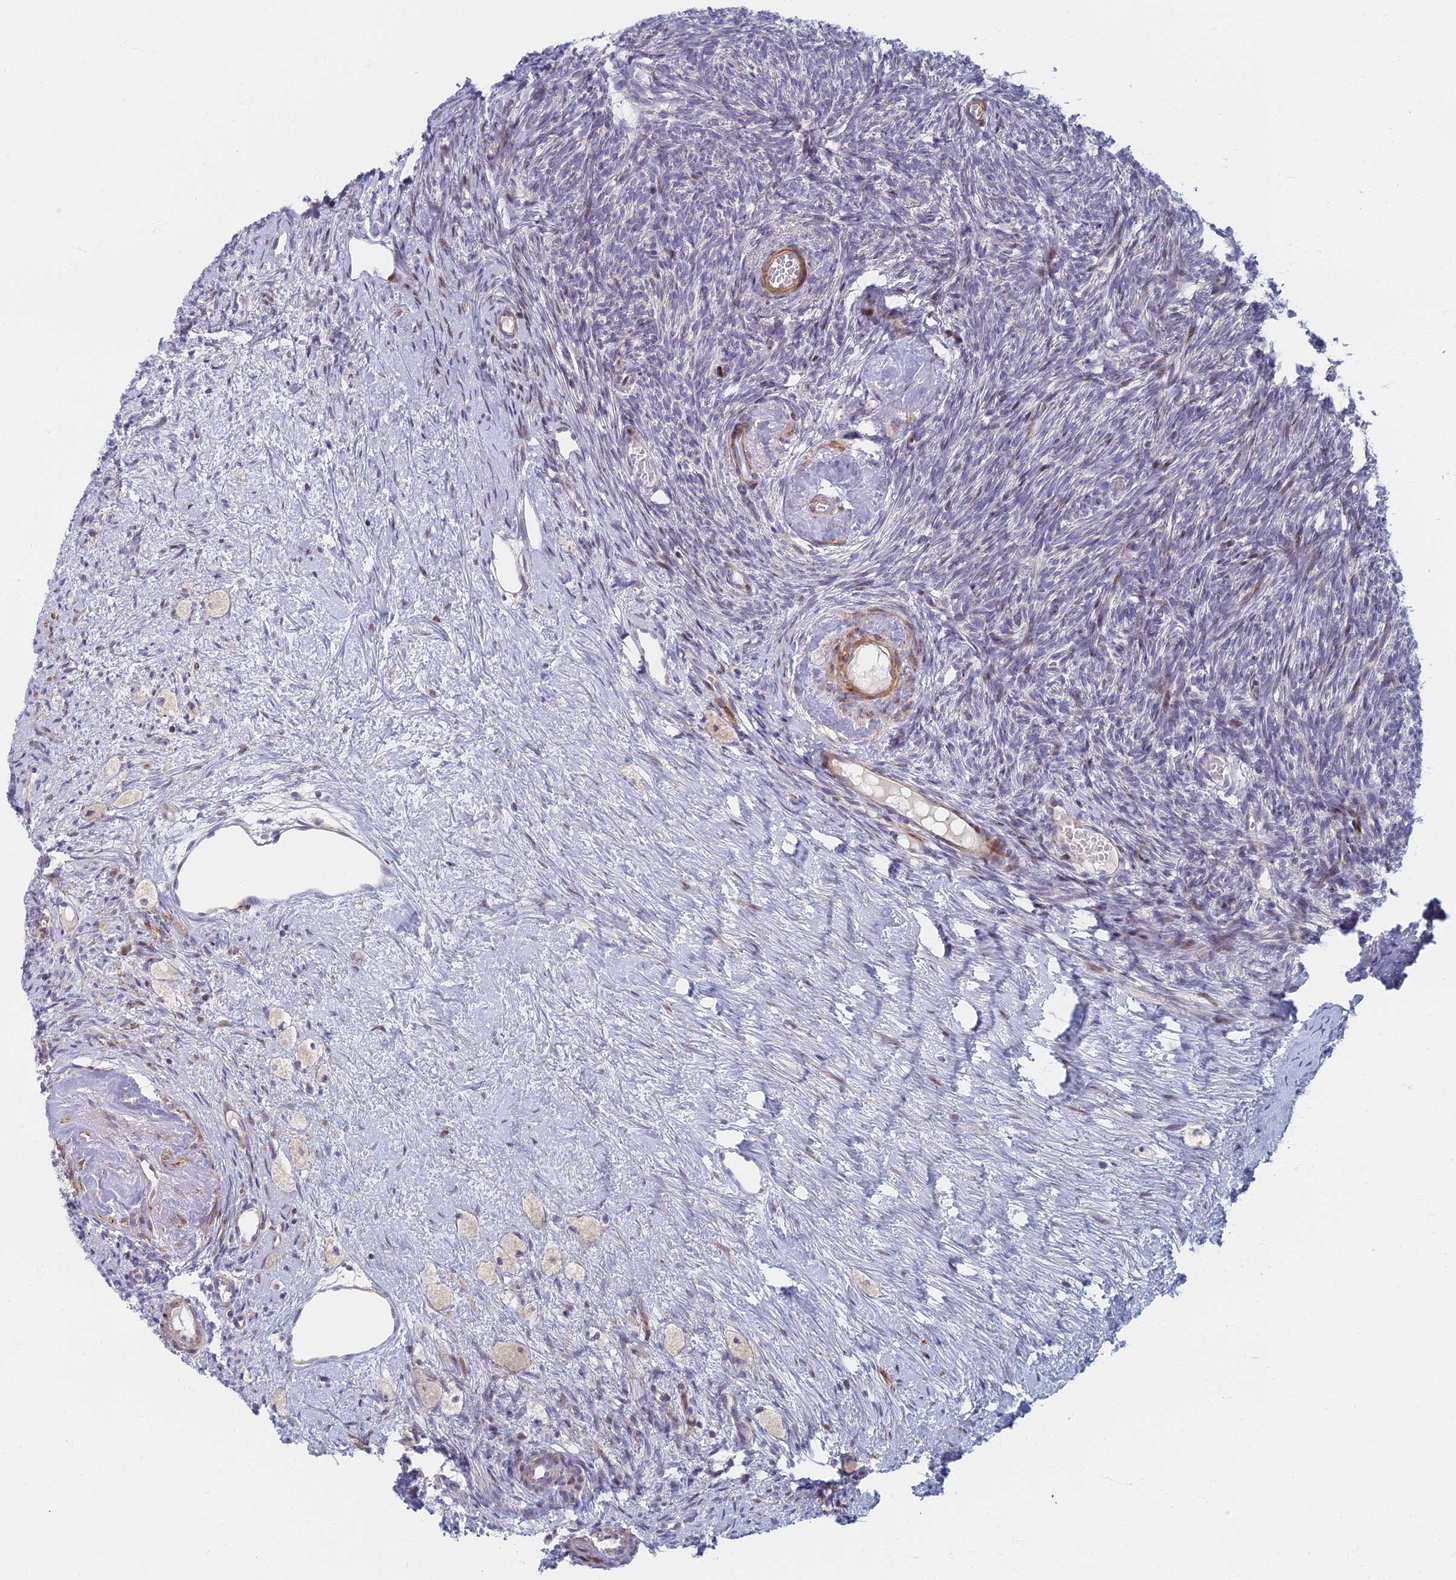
{"staining": {"intensity": "negative", "quantity": "none", "location": "none"}, "tissue": "ovary", "cell_type": "Ovarian stroma cells", "image_type": "normal", "snomed": [{"axis": "morphology", "description": "Normal tissue, NOS"}, {"axis": "topography", "description": "Ovary"}], "caption": "This is a histopathology image of IHC staining of unremarkable ovary, which shows no positivity in ovarian stroma cells. (Immunohistochemistry (ihc), brightfield microscopy, high magnification).", "gene": "C15orf40", "patient": {"sex": "female", "age": 51}}